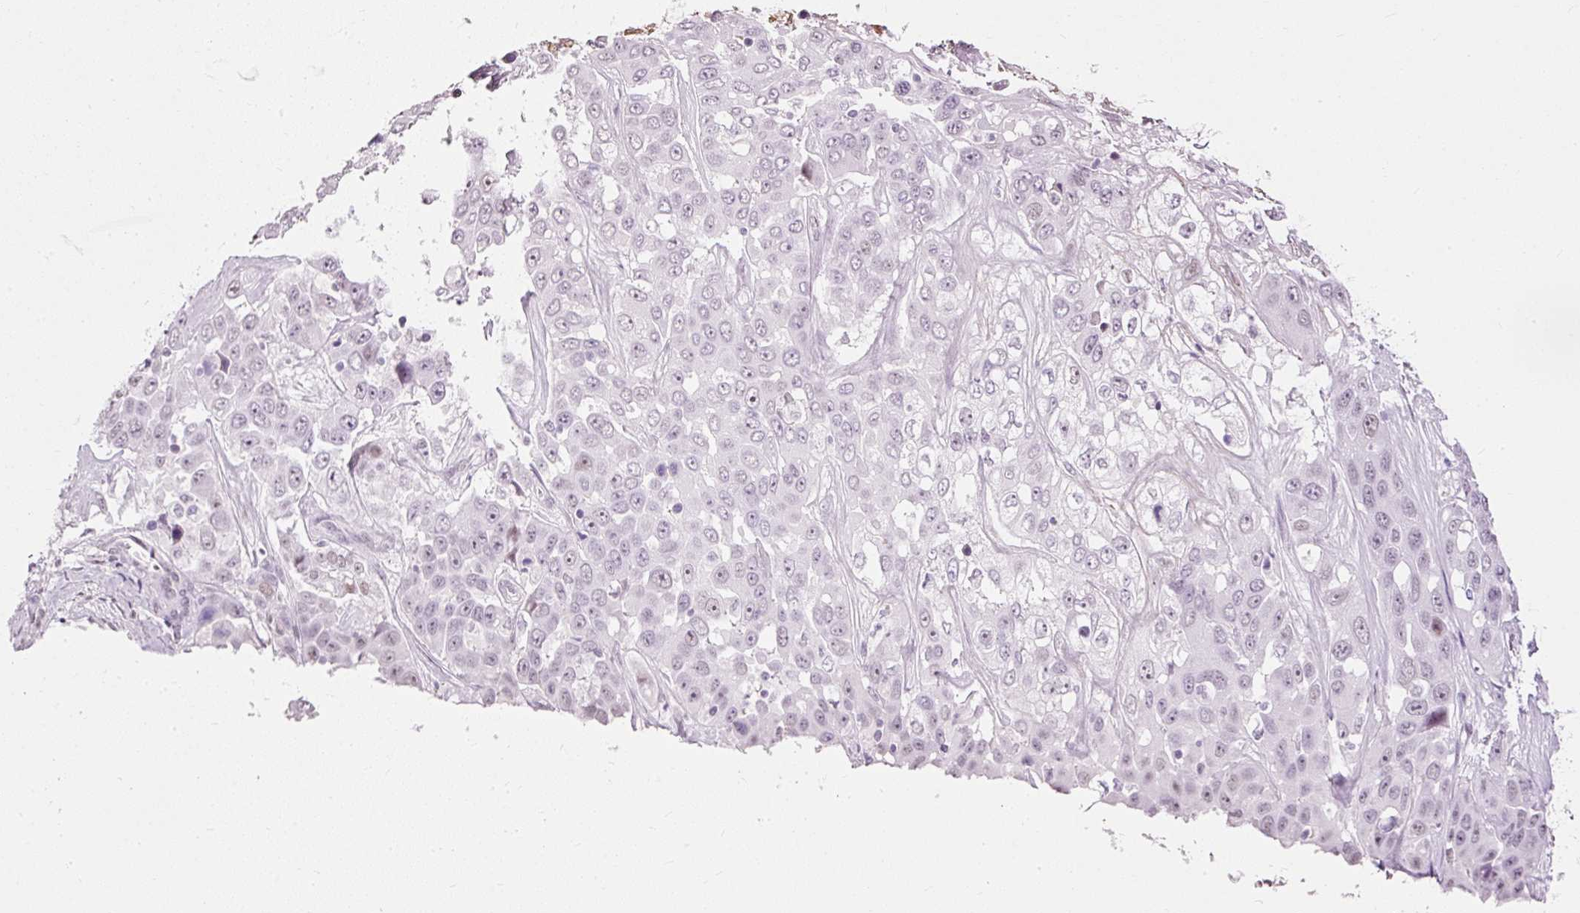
{"staining": {"intensity": "negative", "quantity": "none", "location": "none"}, "tissue": "liver cancer", "cell_type": "Tumor cells", "image_type": "cancer", "snomed": [{"axis": "morphology", "description": "Cholangiocarcinoma"}, {"axis": "topography", "description": "Liver"}], "caption": "Immunohistochemical staining of cholangiocarcinoma (liver) shows no significant staining in tumor cells.", "gene": "PDE6B", "patient": {"sex": "female", "age": 52}}